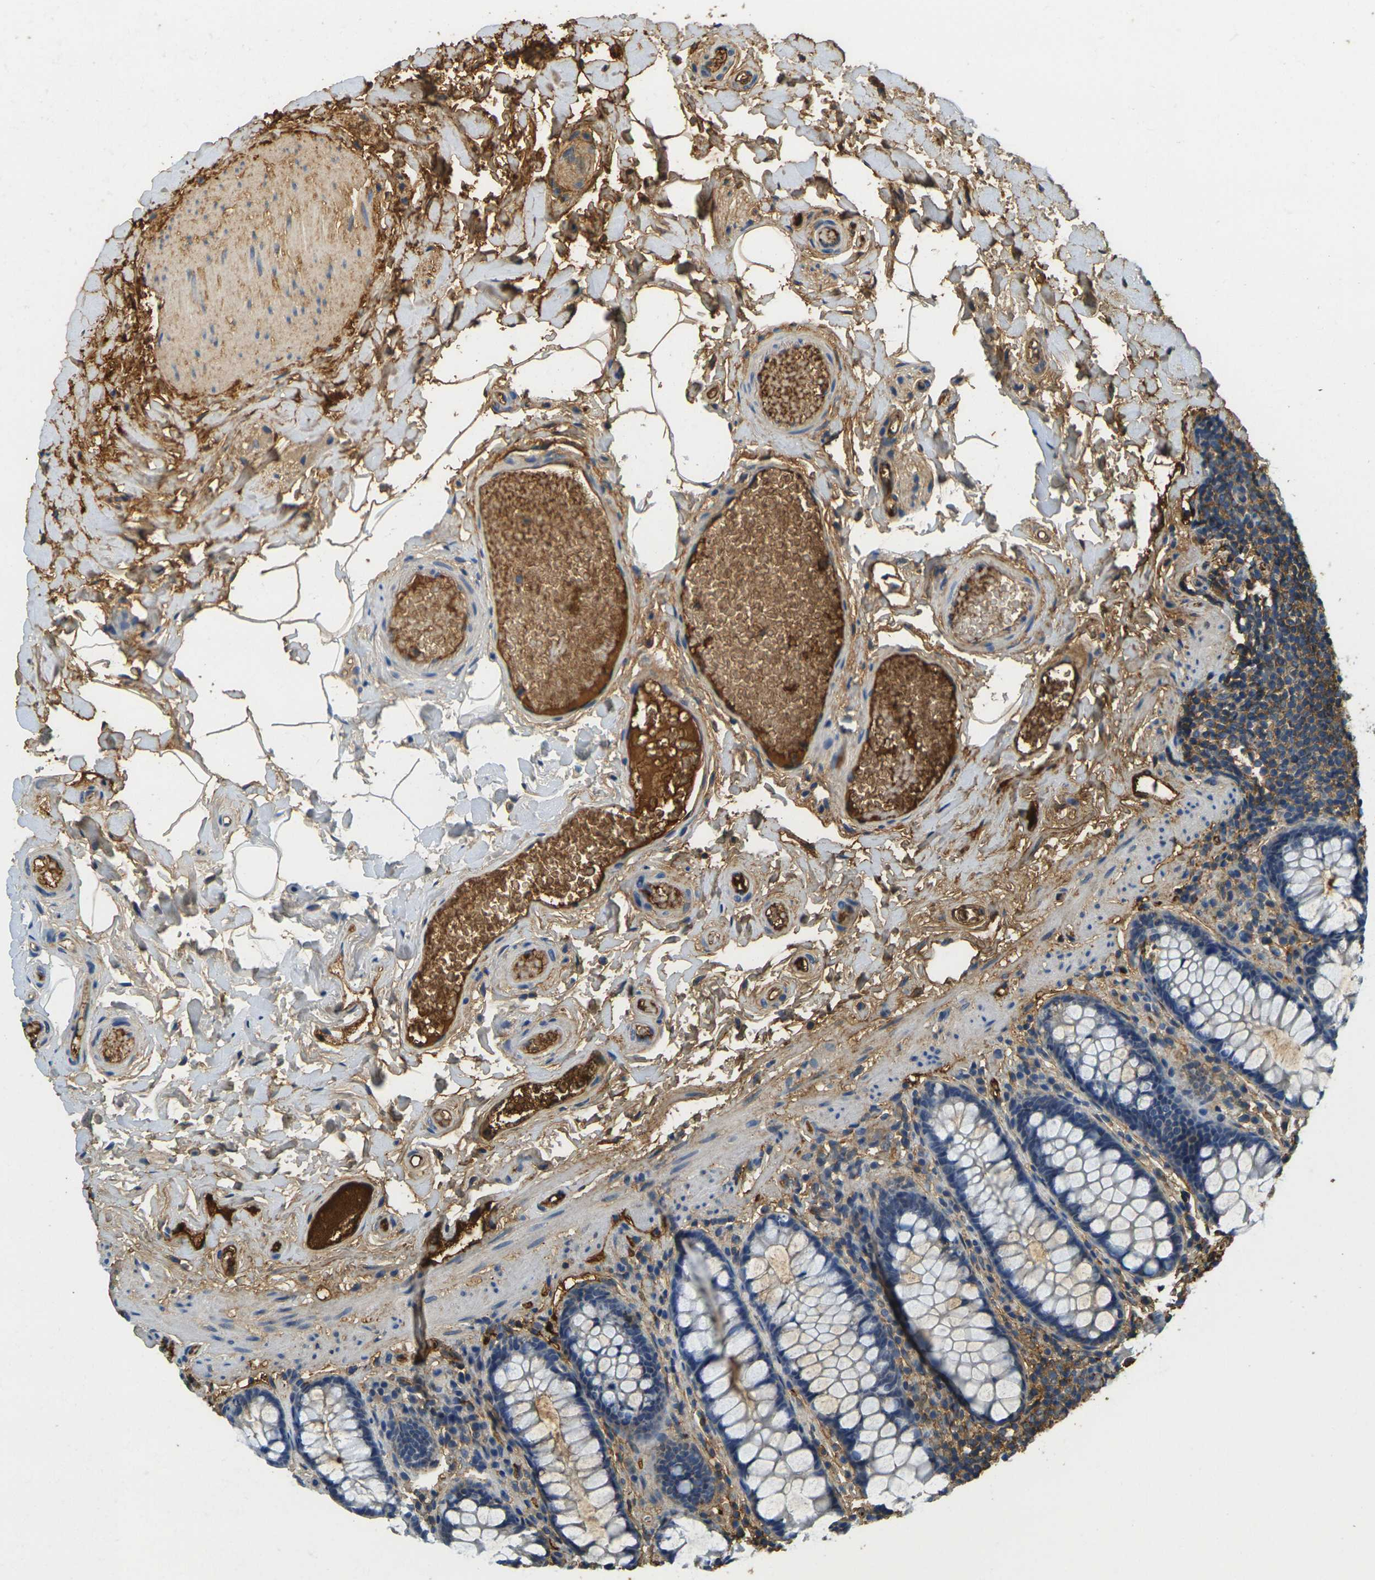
{"staining": {"intensity": "moderate", "quantity": ">75%", "location": "cytoplasmic/membranous"}, "tissue": "colon", "cell_type": "Endothelial cells", "image_type": "normal", "snomed": [{"axis": "morphology", "description": "Normal tissue, NOS"}, {"axis": "topography", "description": "Colon"}], "caption": "Immunohistochemistry (IHC) of benign colon reveals medium levels of moderate cytoplasmic/membranous positivity in approximately >75% of endothelial cells.", "gene": "PLCD1", "patient": {"sex": "female", "age": 80}}